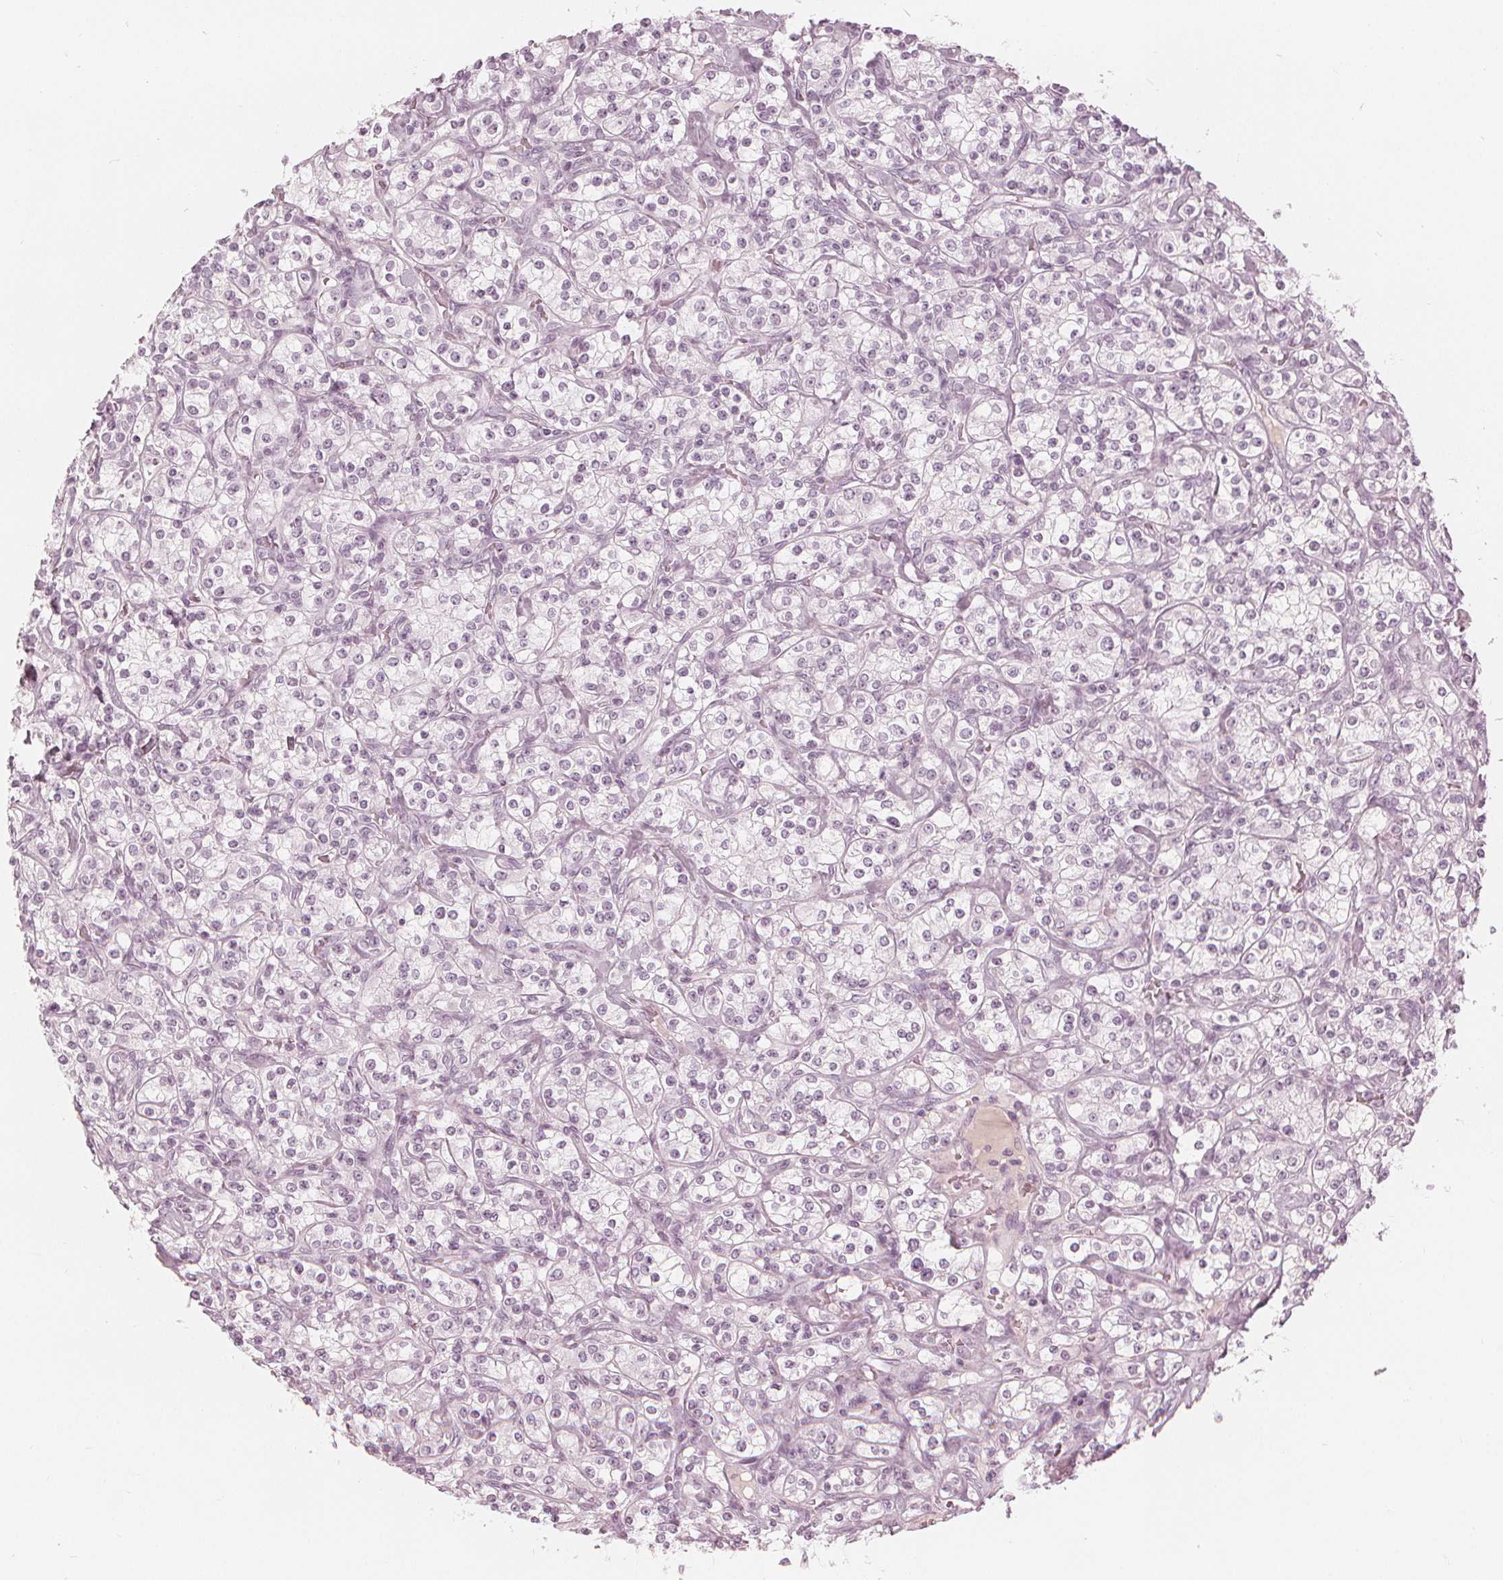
{"staining": {"intensity": "negative", "quantity": "none", "location": "none"}, "tissue": "renal cancer", "cell_type": "Tumor cells", "image_type": "cancer", "snomed": [{"axis": "morphology", "description": "Adenocarcinoma, NOS"}, {"axis": "topography", "description": "Kidney"}], "caption": "Photomicrograph shows no significant protein staining in tumor cells of renal adenocarcinoma. (Stains: DAB (3,3'-diaminobenzidine) IHC with hematoxylin counter stain, Microscopy: brightfield microscopy at high magnification).", "gene": "PAEP", "patient": {"sex": "male", "age": 77}}